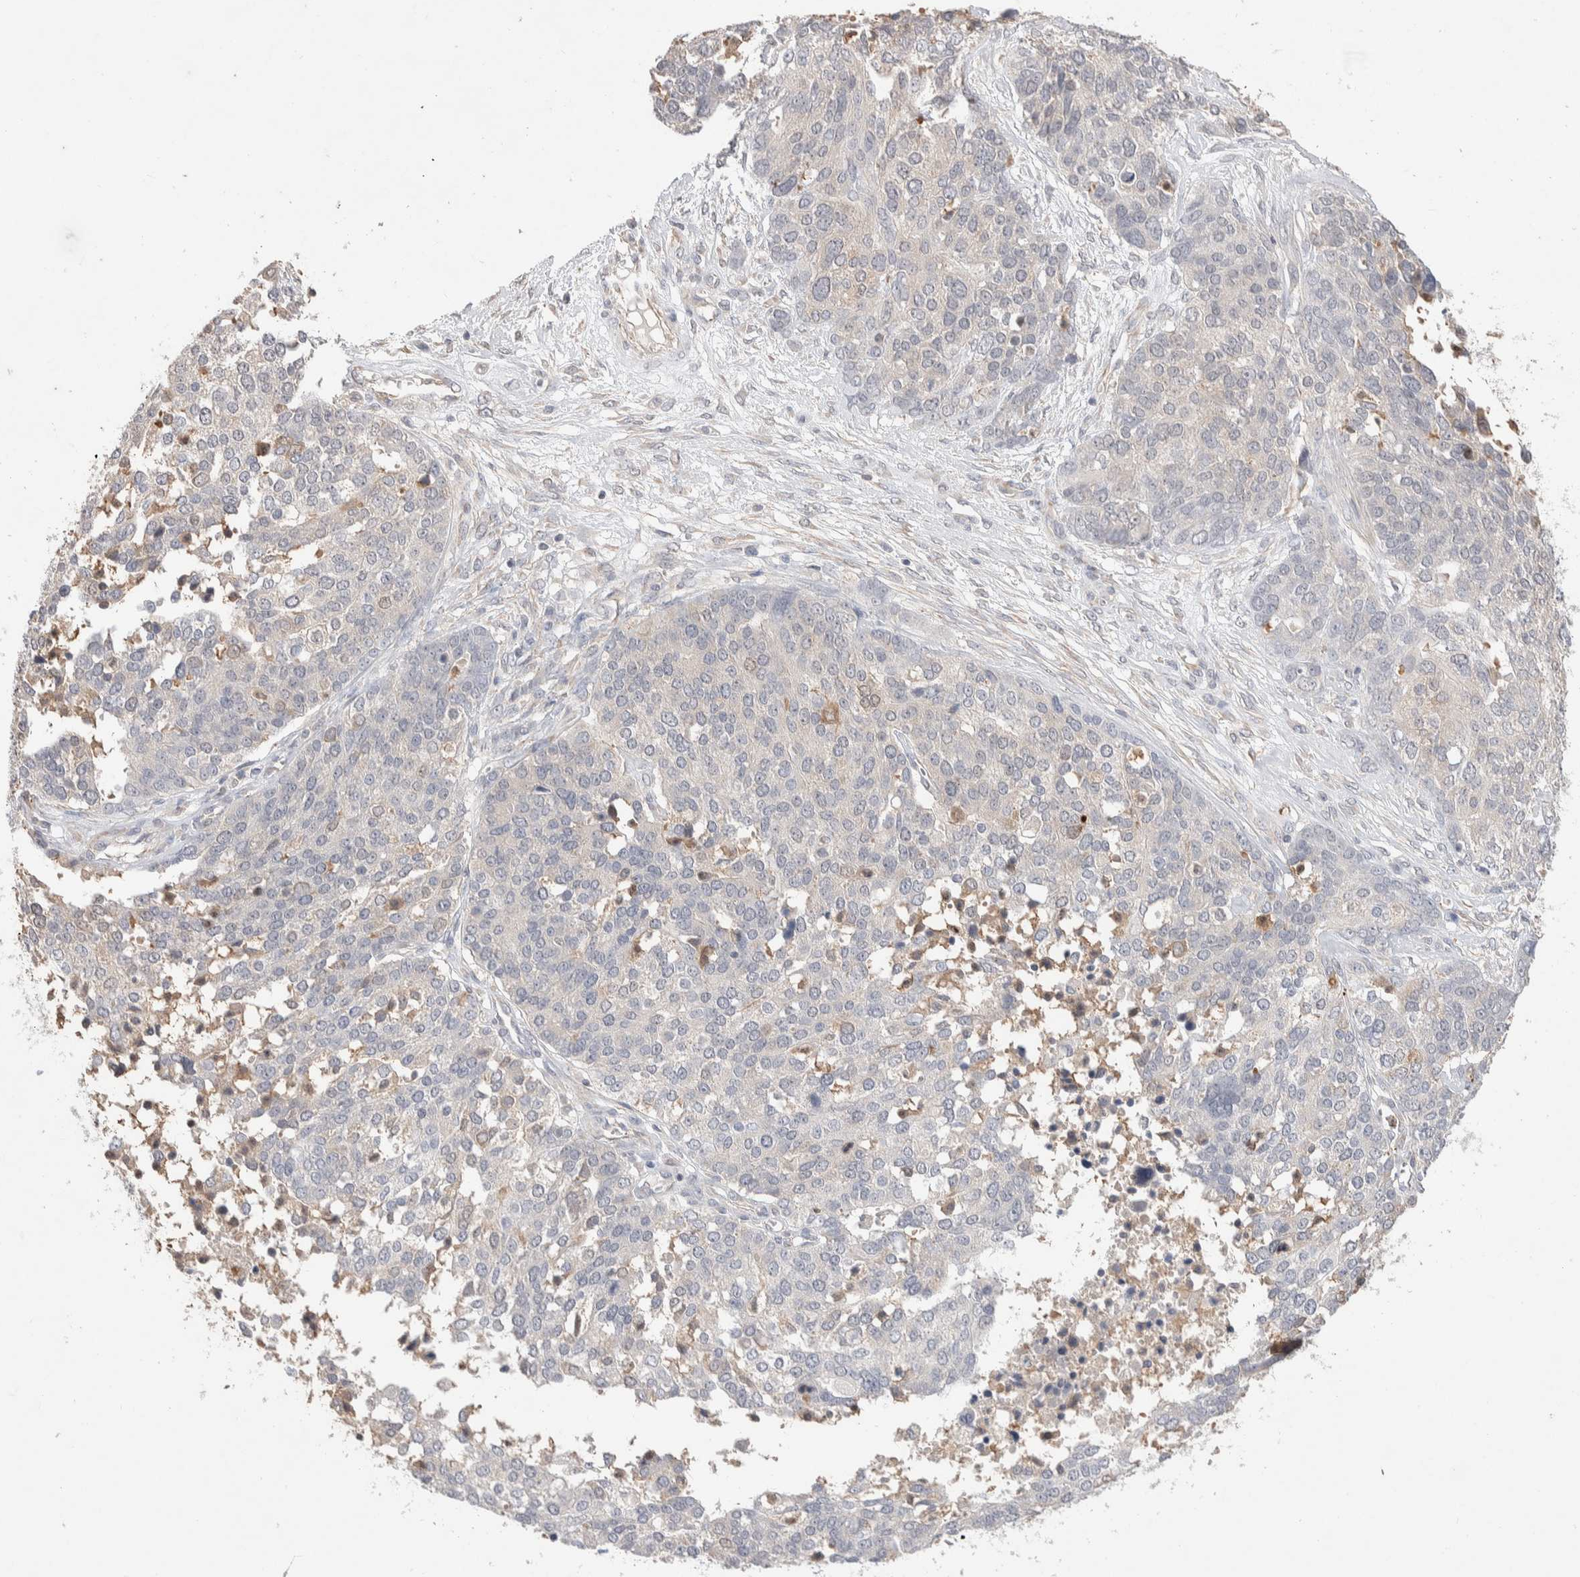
{"staining": {"intensity": "negative", "quantity": "none", "location": "none"}, "tissue": "ovarian cancer", "cell_type": "Tumor cells", "image_type": "cancer", "snomed": [{"axis": "morphology", "description": "Cystadenocarcinoma, serous, NOS"}, {"axis": "topography", "description": "Ovary"}], "caption": "Tumor cells are negative for protein expression in human serous cystadenocarcinoma (ovarian).", "gene": "FFAR2", "patient": {"sex": "female", "age": 44}}